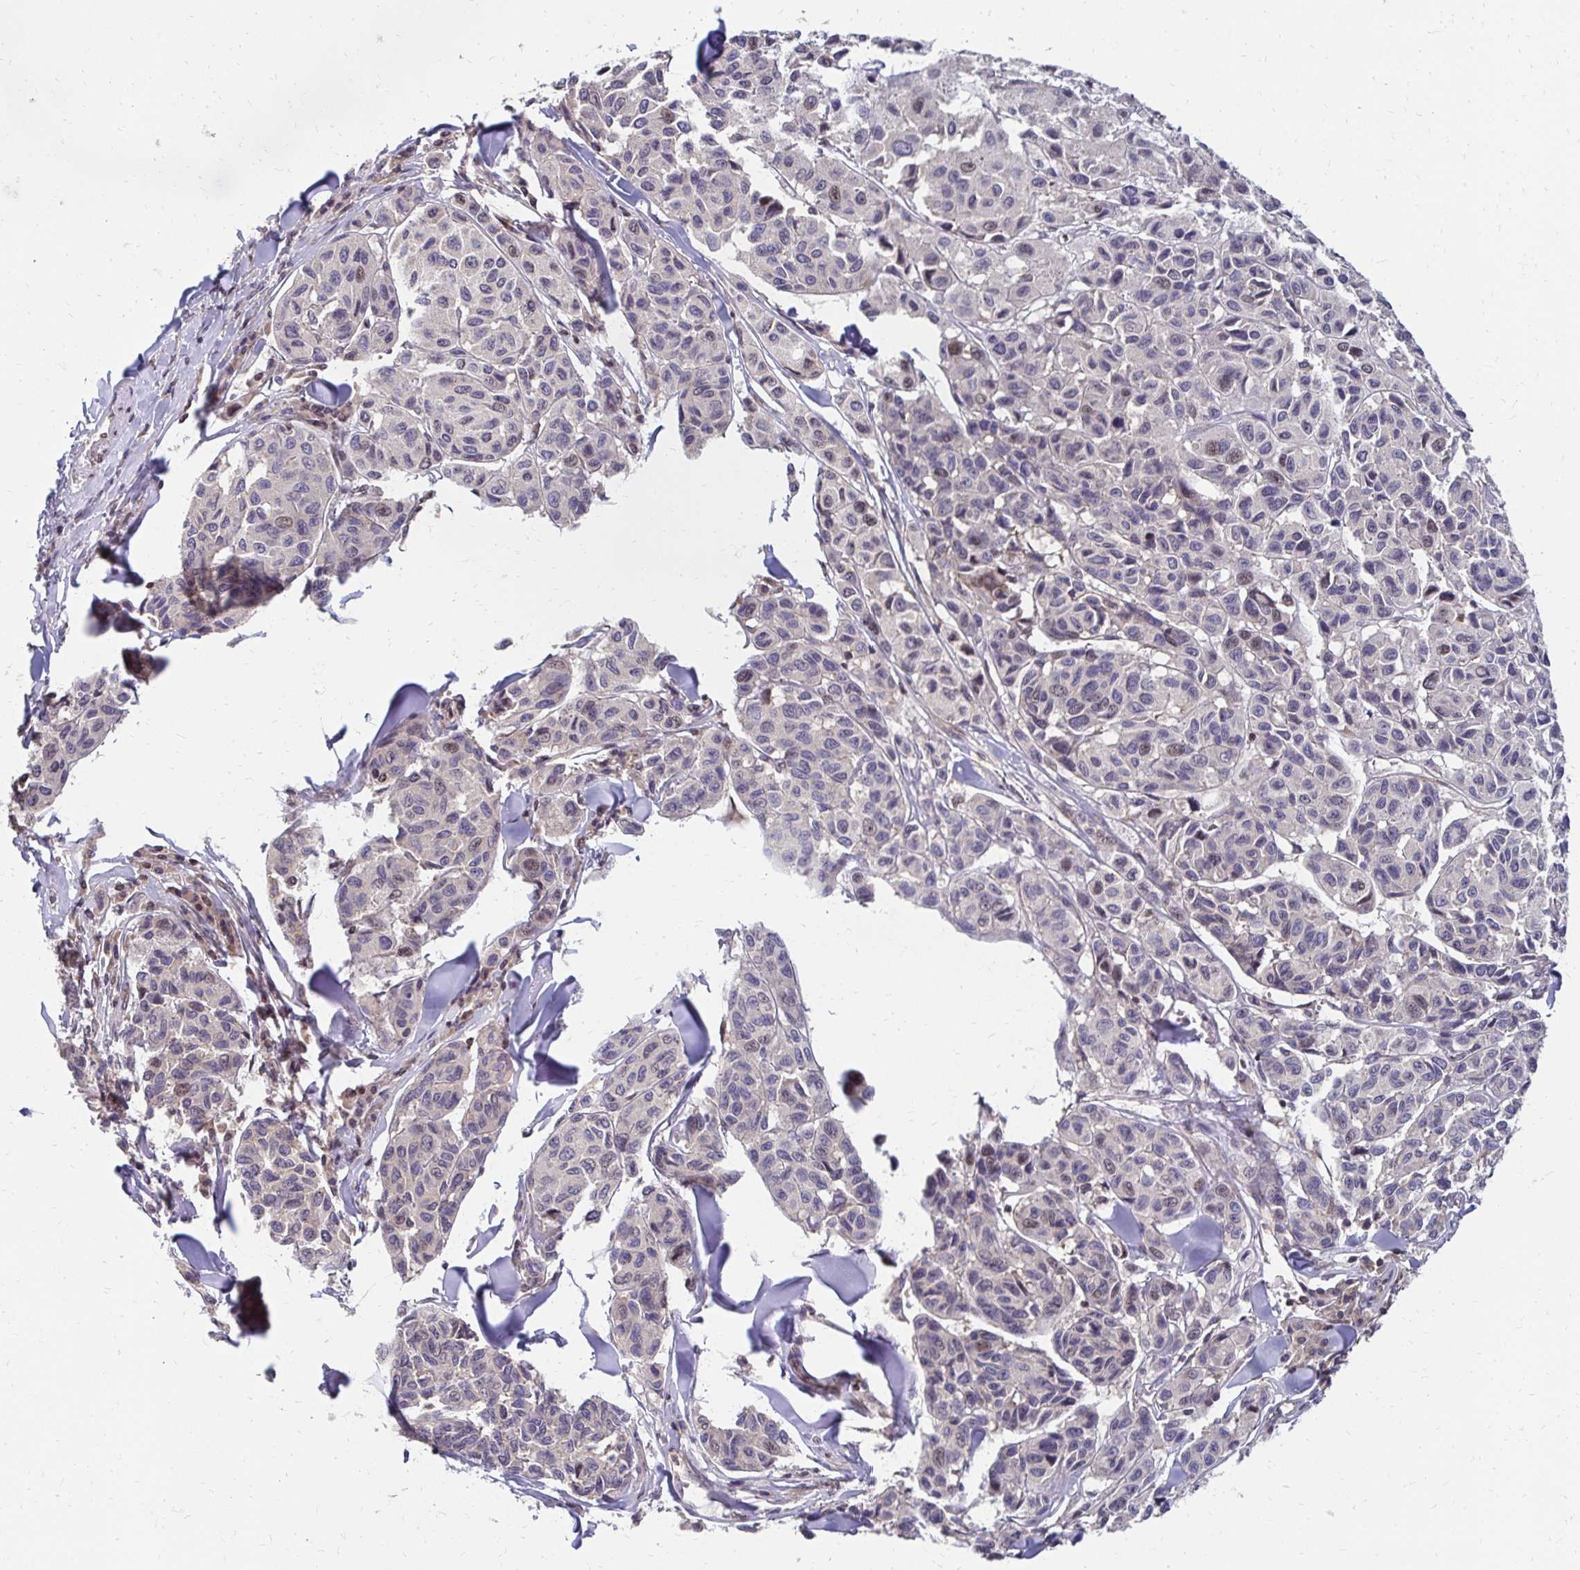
{"staining": {"intensity": "negative", "quantity": "none", "location": "none"}, "tissue": "melanoma", "cell_type": "Tumor cells", "image_type": "cancer", "snomed": [{"axis": "morphology", "description": "Malignant melanoma, NOS"}, {"axis": "topography", "description": "Skin"}], "caption": "There is no significant staining in tumor cells of melanoma.", "gene": "CBX7", "patient": {"sex": "female", "age": 66}}